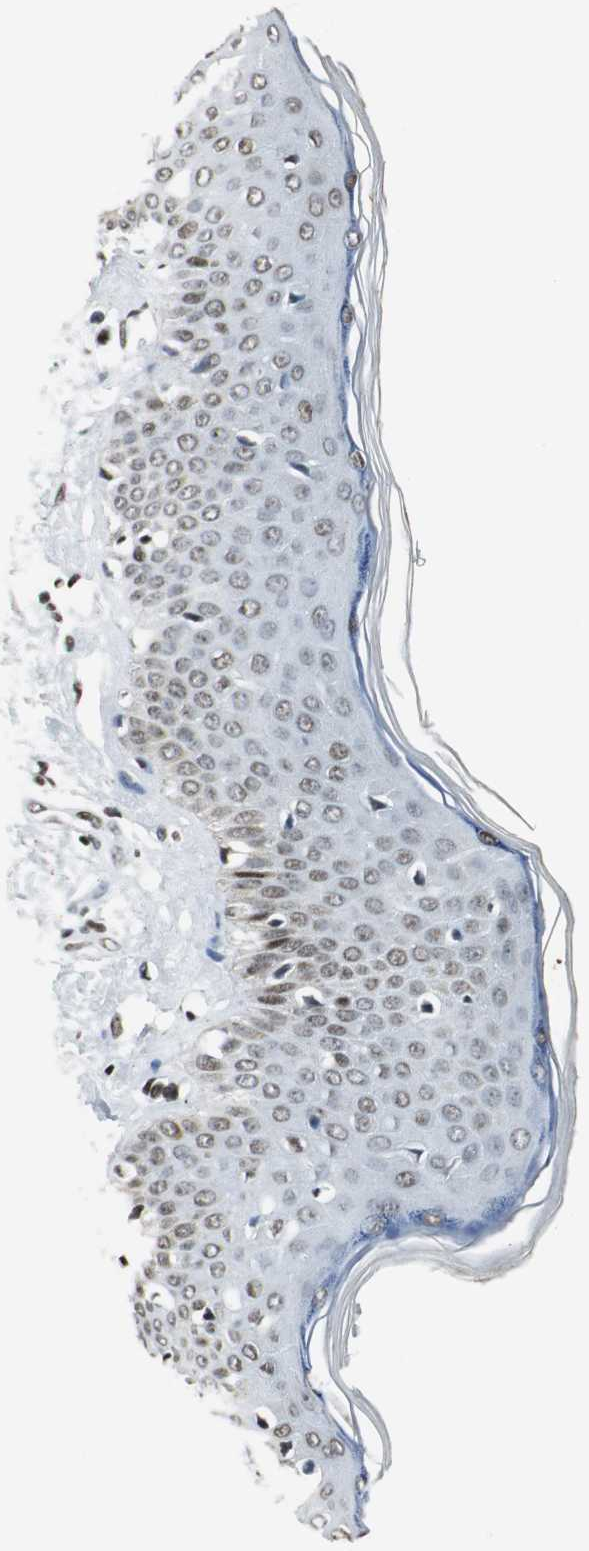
{"staining": {"intensity": "weak", "quantity": "25%-75%", "location": "nuclear"}, "tissue": "skin cancer", "cell_type": "Tumor cells", "image_type": "cancer", "snomed": [{"axis": "morphology", "description": "Squamous cell carcinoma, NOS"}, {"axis": "topography", "description": "Skin"}], "caption": "Protein expression by immunohistochemistry (IHC) exhibits weak nuclear expression in approximately 25%-75% of tumor cells in skin squamous cell carcinoma. The protein is stained brown, and the nuclei are stained in blue (DAB IHC with brightfield microscopy, high magnification).", "gene": "RBBP4", "patient": {"sex": "female", "age": 59}}